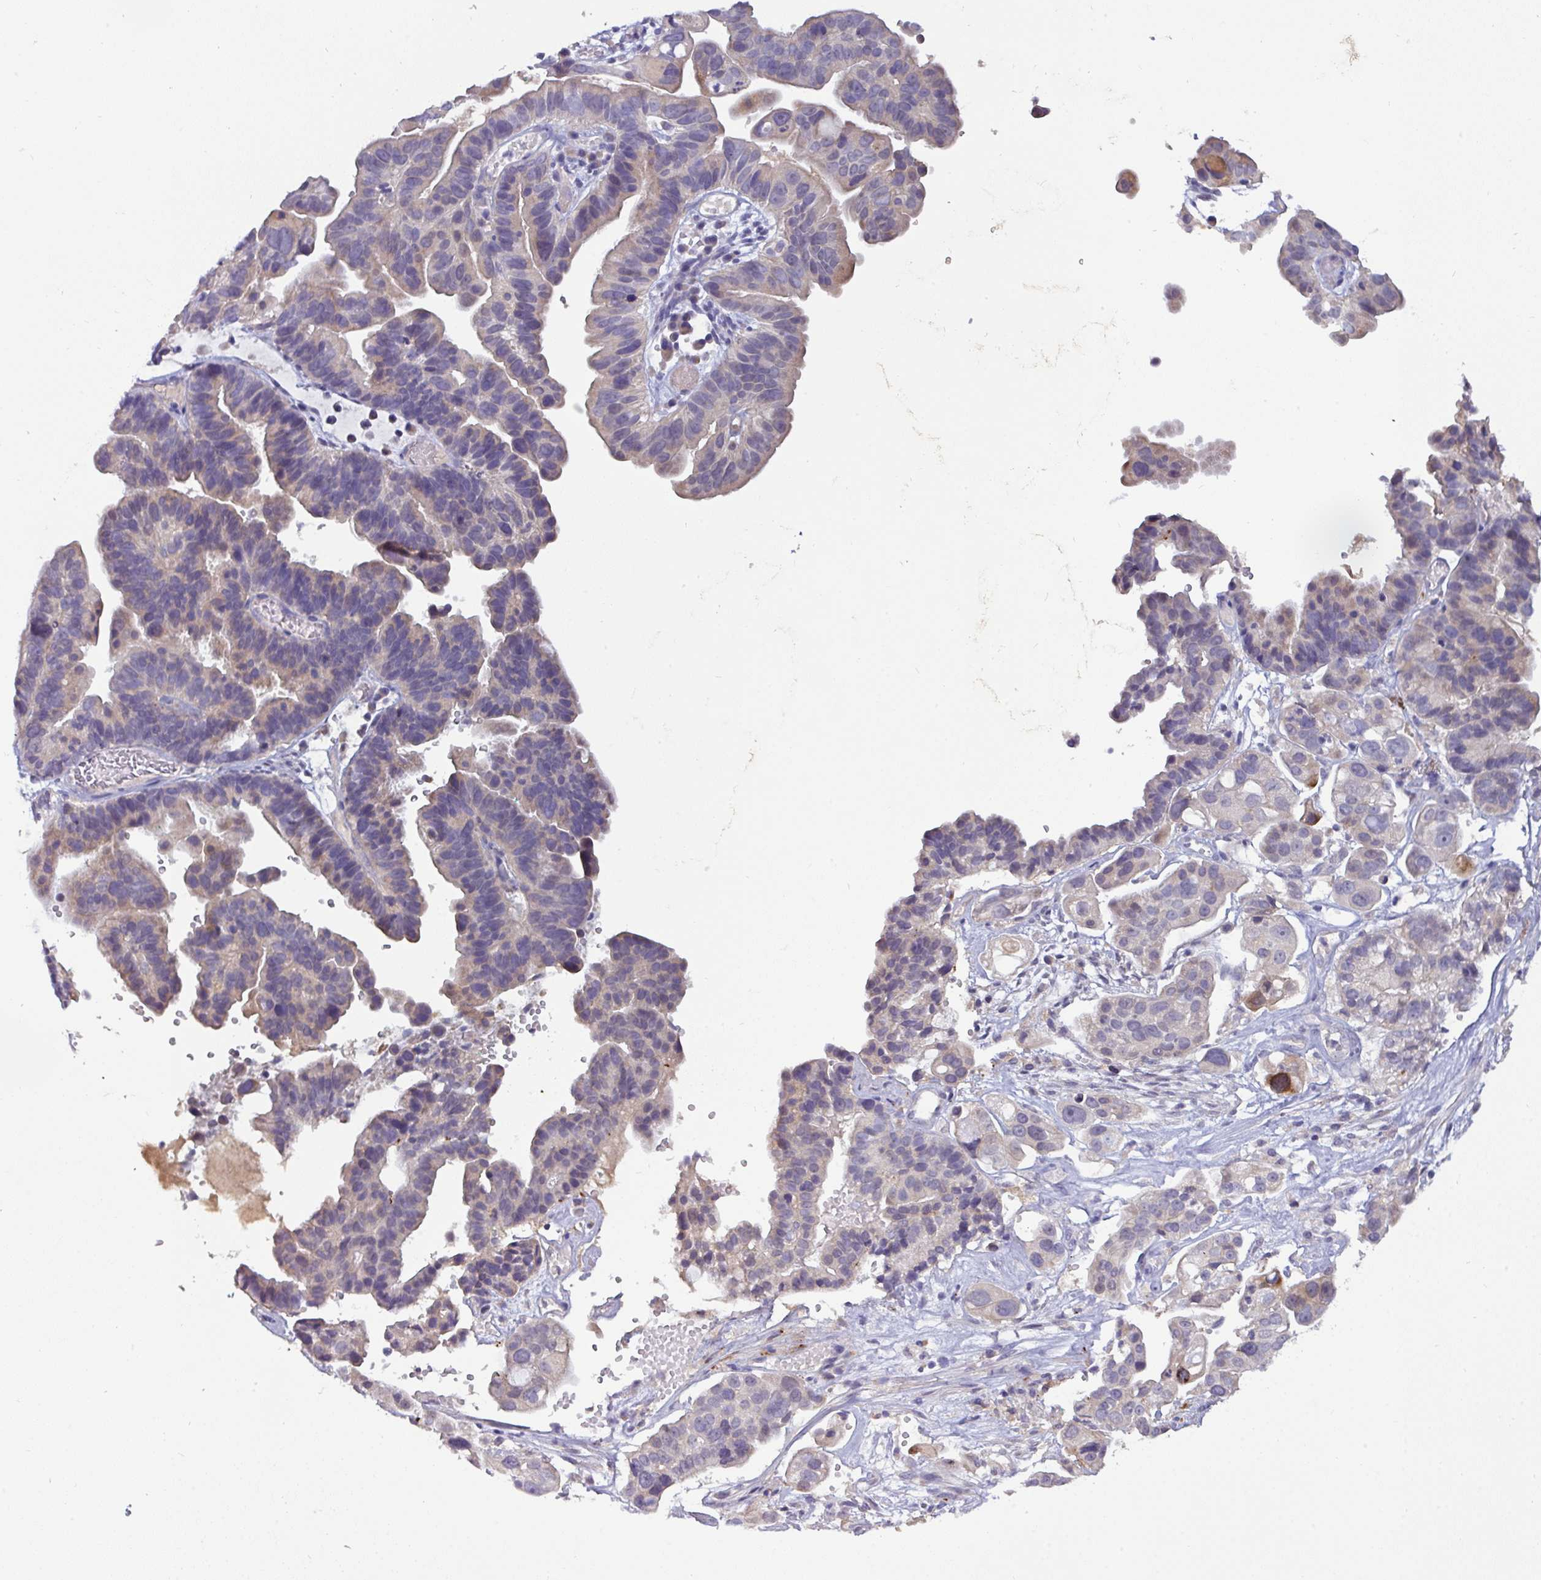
{"staining": {"intensity": "weak", "quantity": "<25%", "location": "cytoplasmic/membranous"}, "tissue": "ovarian cancer", "cell_type": "Tumor cells", "image_type": "cancer", "snomed": [{"axis": "morphology", "description": "Cystadenocarcinoma, serous, NOS"}, {"axis": "topography", "description": "Ovary"}], "caption": "This is a photomicrograph of IHC staining of serous cystadenocarcinoma (ovarian), which shows no positivity in tumor cells.", "gene": "AEBP2", "patient": {"sex": "female", "age": 56}}